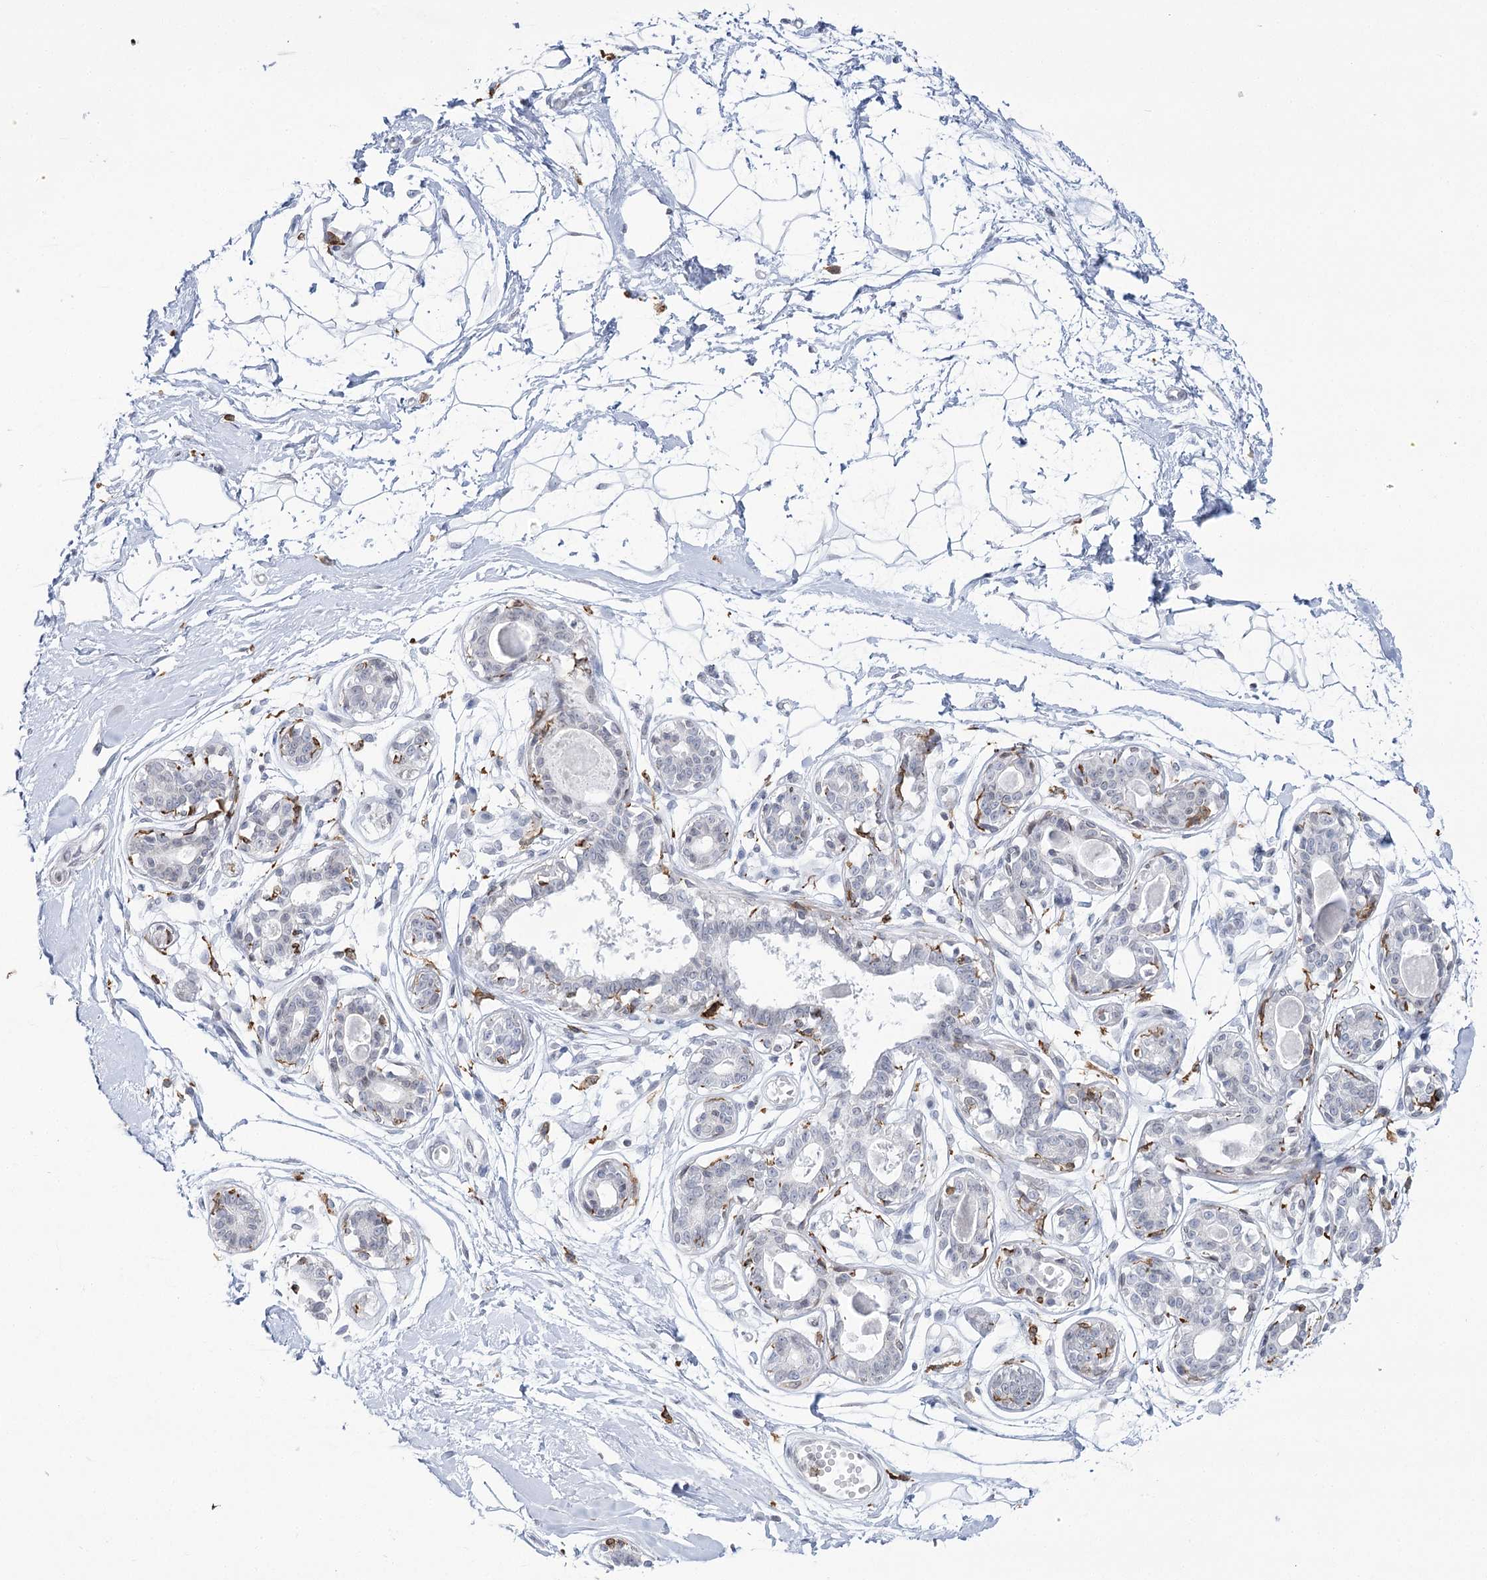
{"staining": {"intensity": "negative", "quantity": "none", "location": "none"}, "tissue": "breast", "cell_type": "Adipocytes", "image_type": "normal", "snomed": [{"axis": "morphology", "description": "Normal tissue, NOS"}, {"axis": "topography", "description": "Breast"}], "caption": "The photomicrograph demonstrates no significant staining in adipocytes of breast. (DAB immunohistochemistry (IHC) with hematoxylin counter stain).", "gene": "C11orf1", "patient": {"sex": "female", "age": 45}}